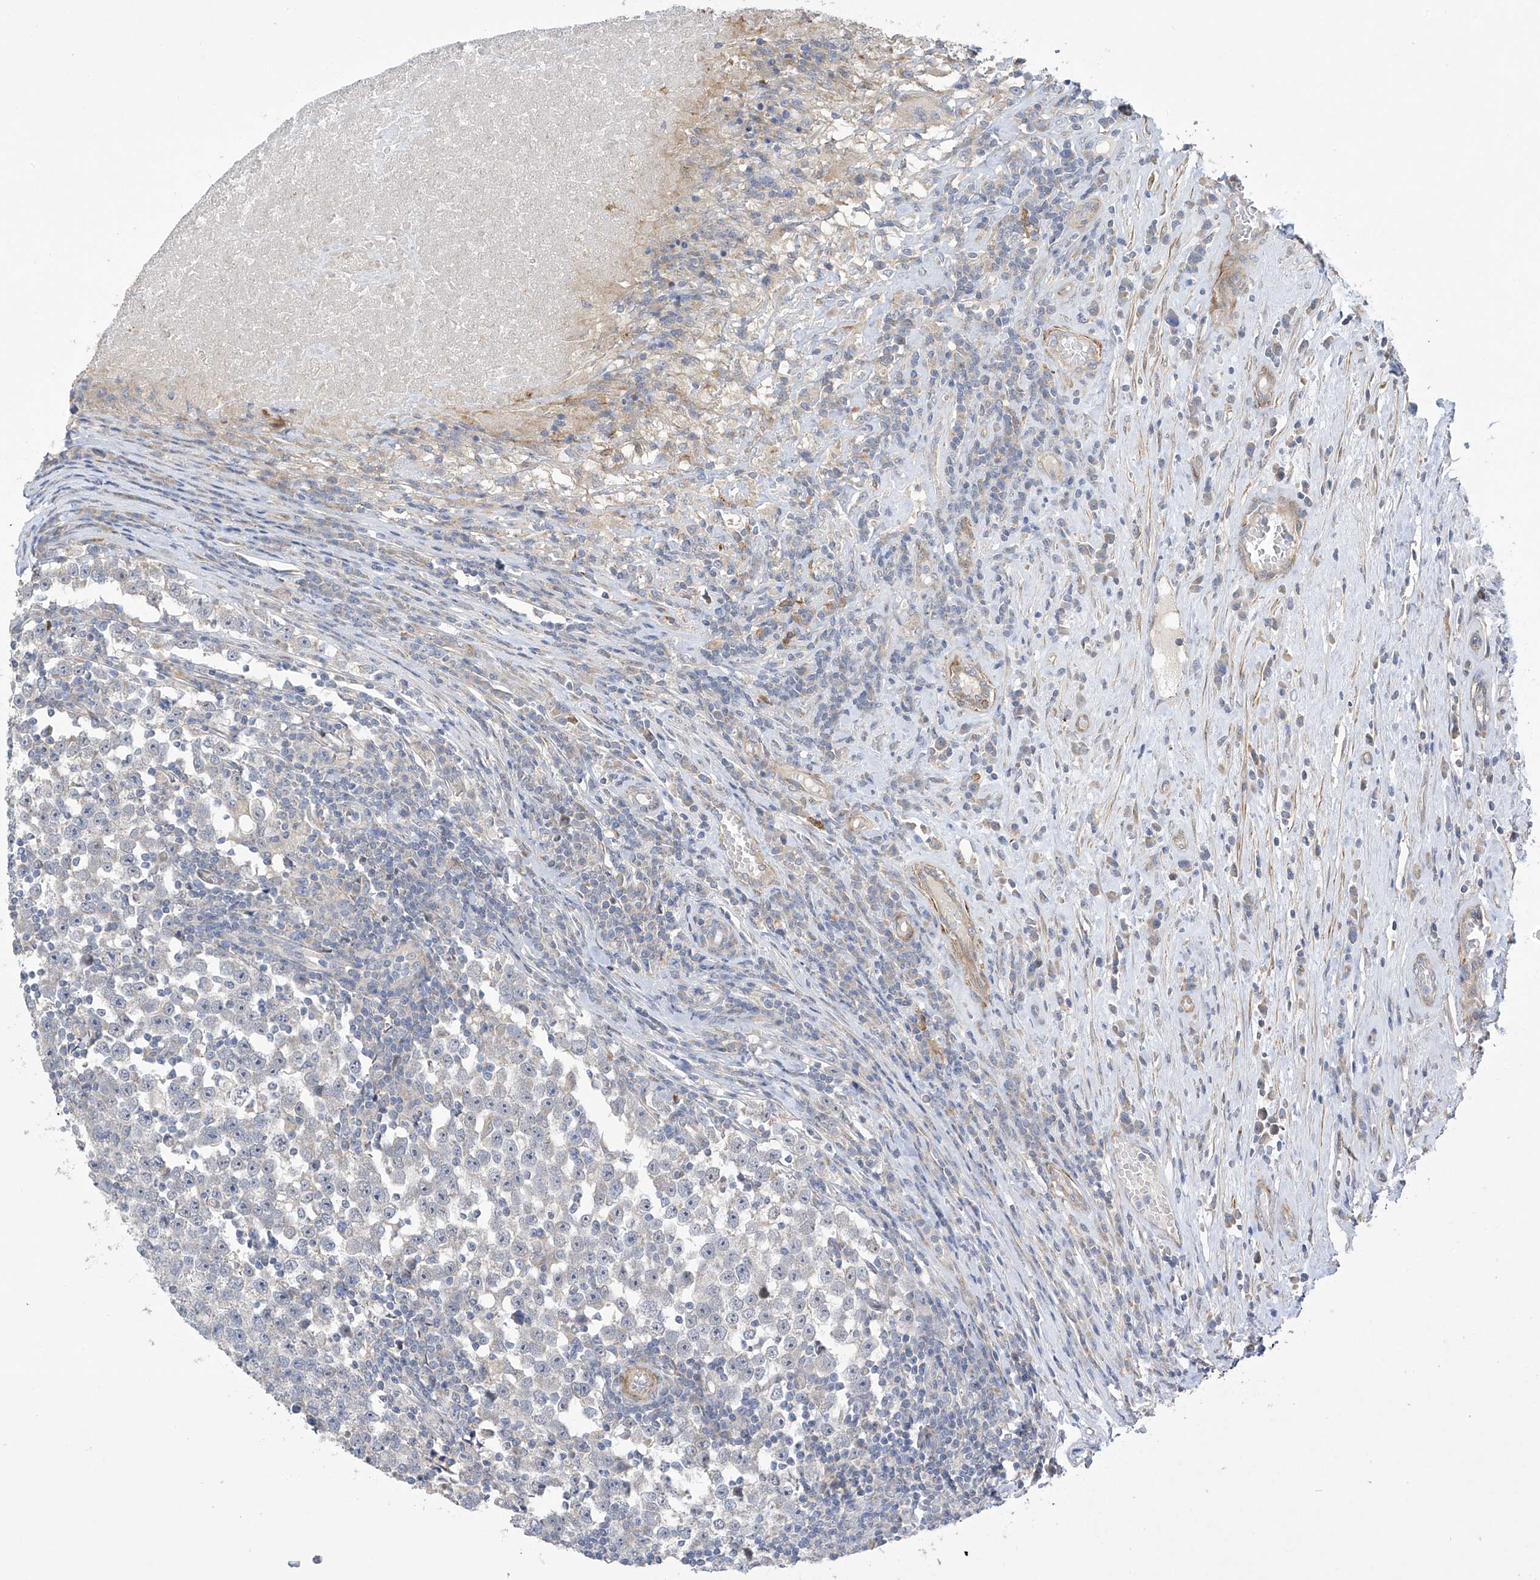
{"staining": {"intensity": "negative", "quantity": "none", "location": "none"}, "tissue": "testis cancer", "cell_type": "Tumor cells", "image_type": "cancer", "snomed": [{"axis": "morphology", "description": "Normal tissue, NOS"}, {"axis": "morphology", "description": "Seminoma, NOS"}, {"axis": "topography", "description": "Testis"}], "caption": "This is an immunohistochemistry (IHC) histopathology image of testis cancer (seminoma). There is no positivity in tumor cells.", "gene": "ZNF641", "patient": {"sex": "male", "age": 43}}